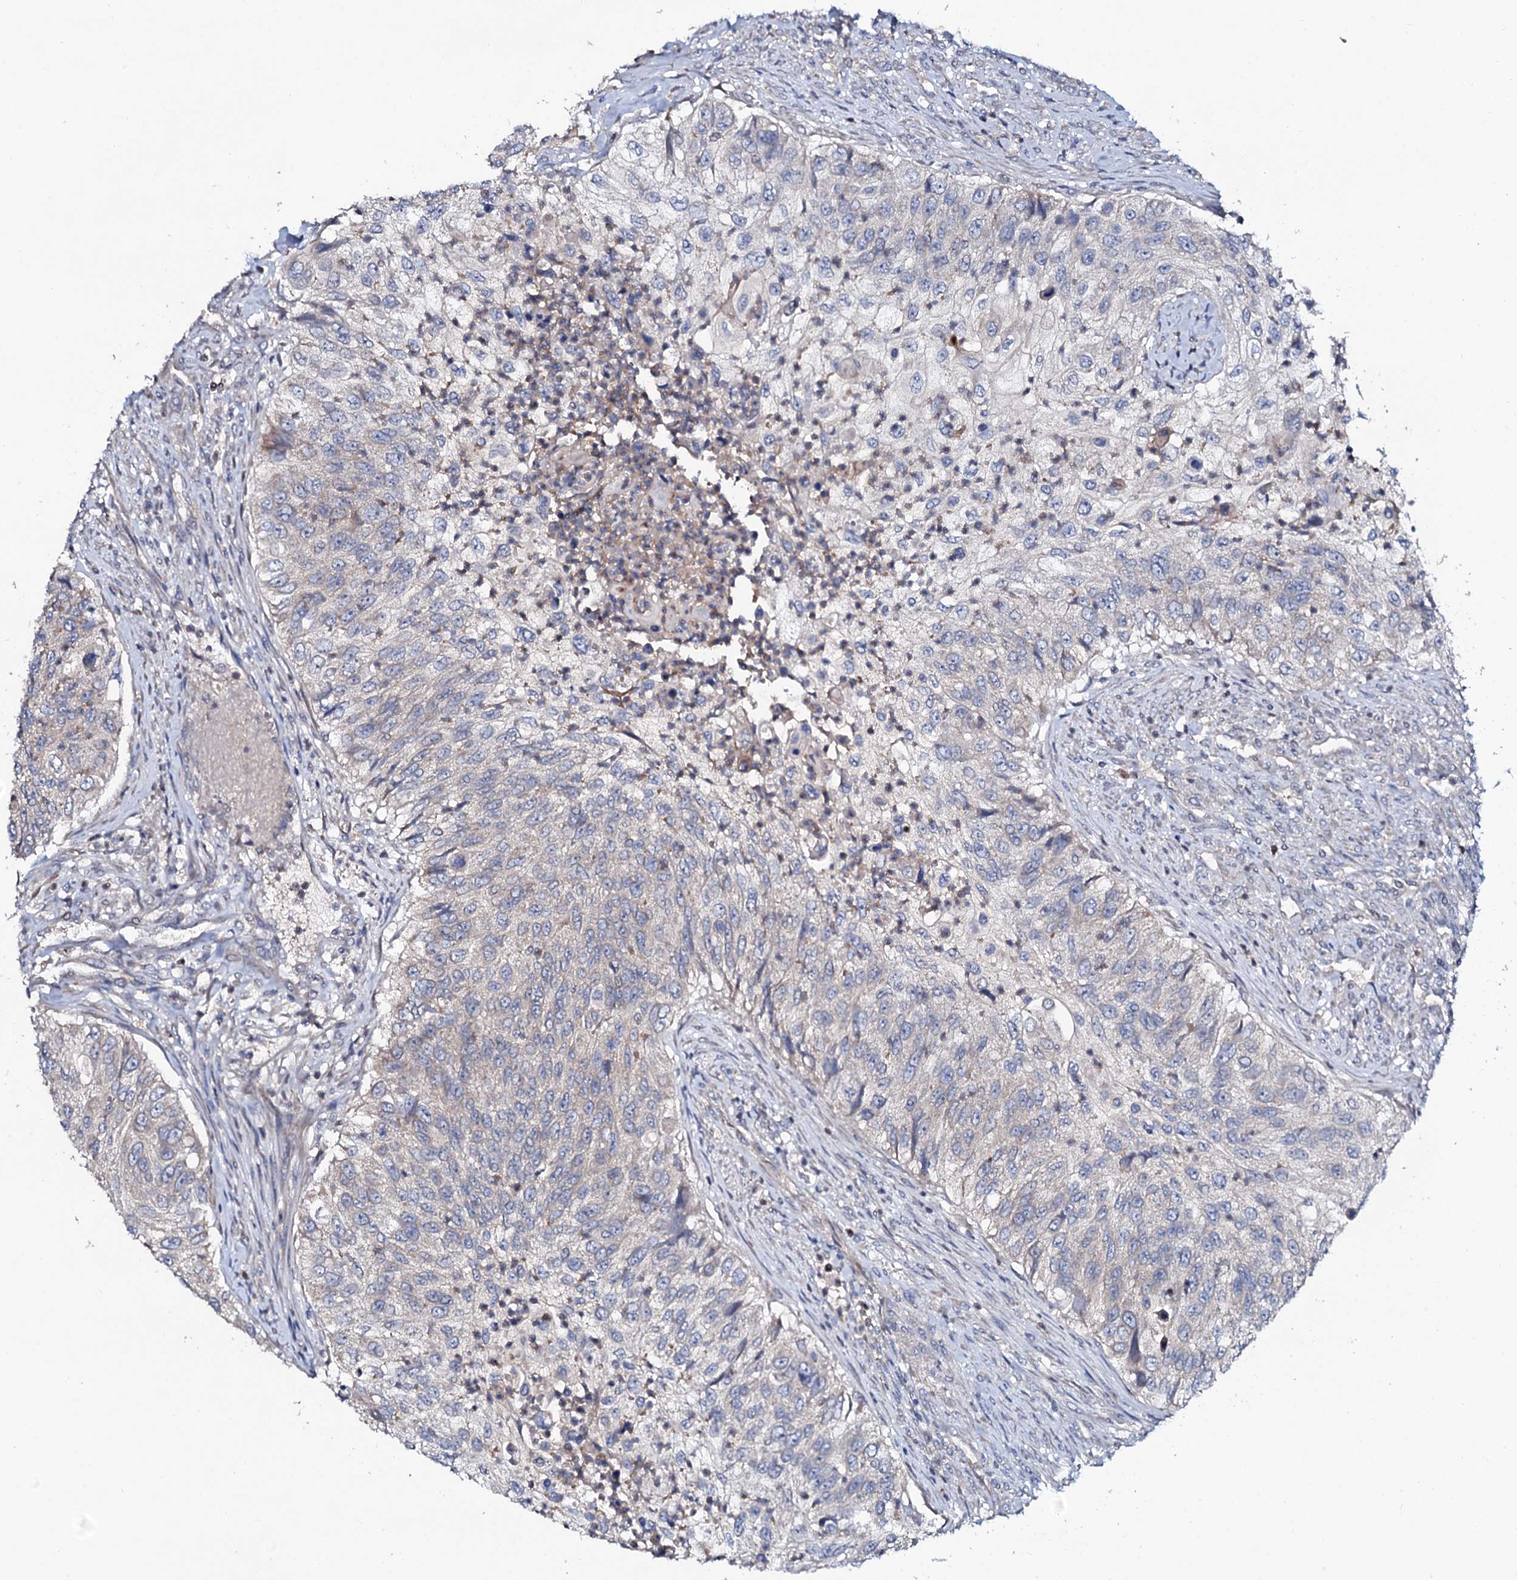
{"staining": {"intensity": "negative", "quantity": "none", "location": "none"}, "tissue": "urothelial cancer", "cell_type": "Tumor cells", "image_type": "cancer", "snomed": [{"axis": "morphology", "description": "Urothelial carcinoma, High grade"}, {"axis": "topography", "description": "Urinary bladder"}], "caption": "There is no significant staining in tumor cells of high-grade urothelial carcinoma. Brightfield microscopy of immunohistochemistry (IHC) stained with DAB (3,3'-diaminobenzidine) (brown) and hematoxylin (blue), captured at high magnification.", "gene": "PPP1R3D", "patient": {"sex": "female", "age": 60}}